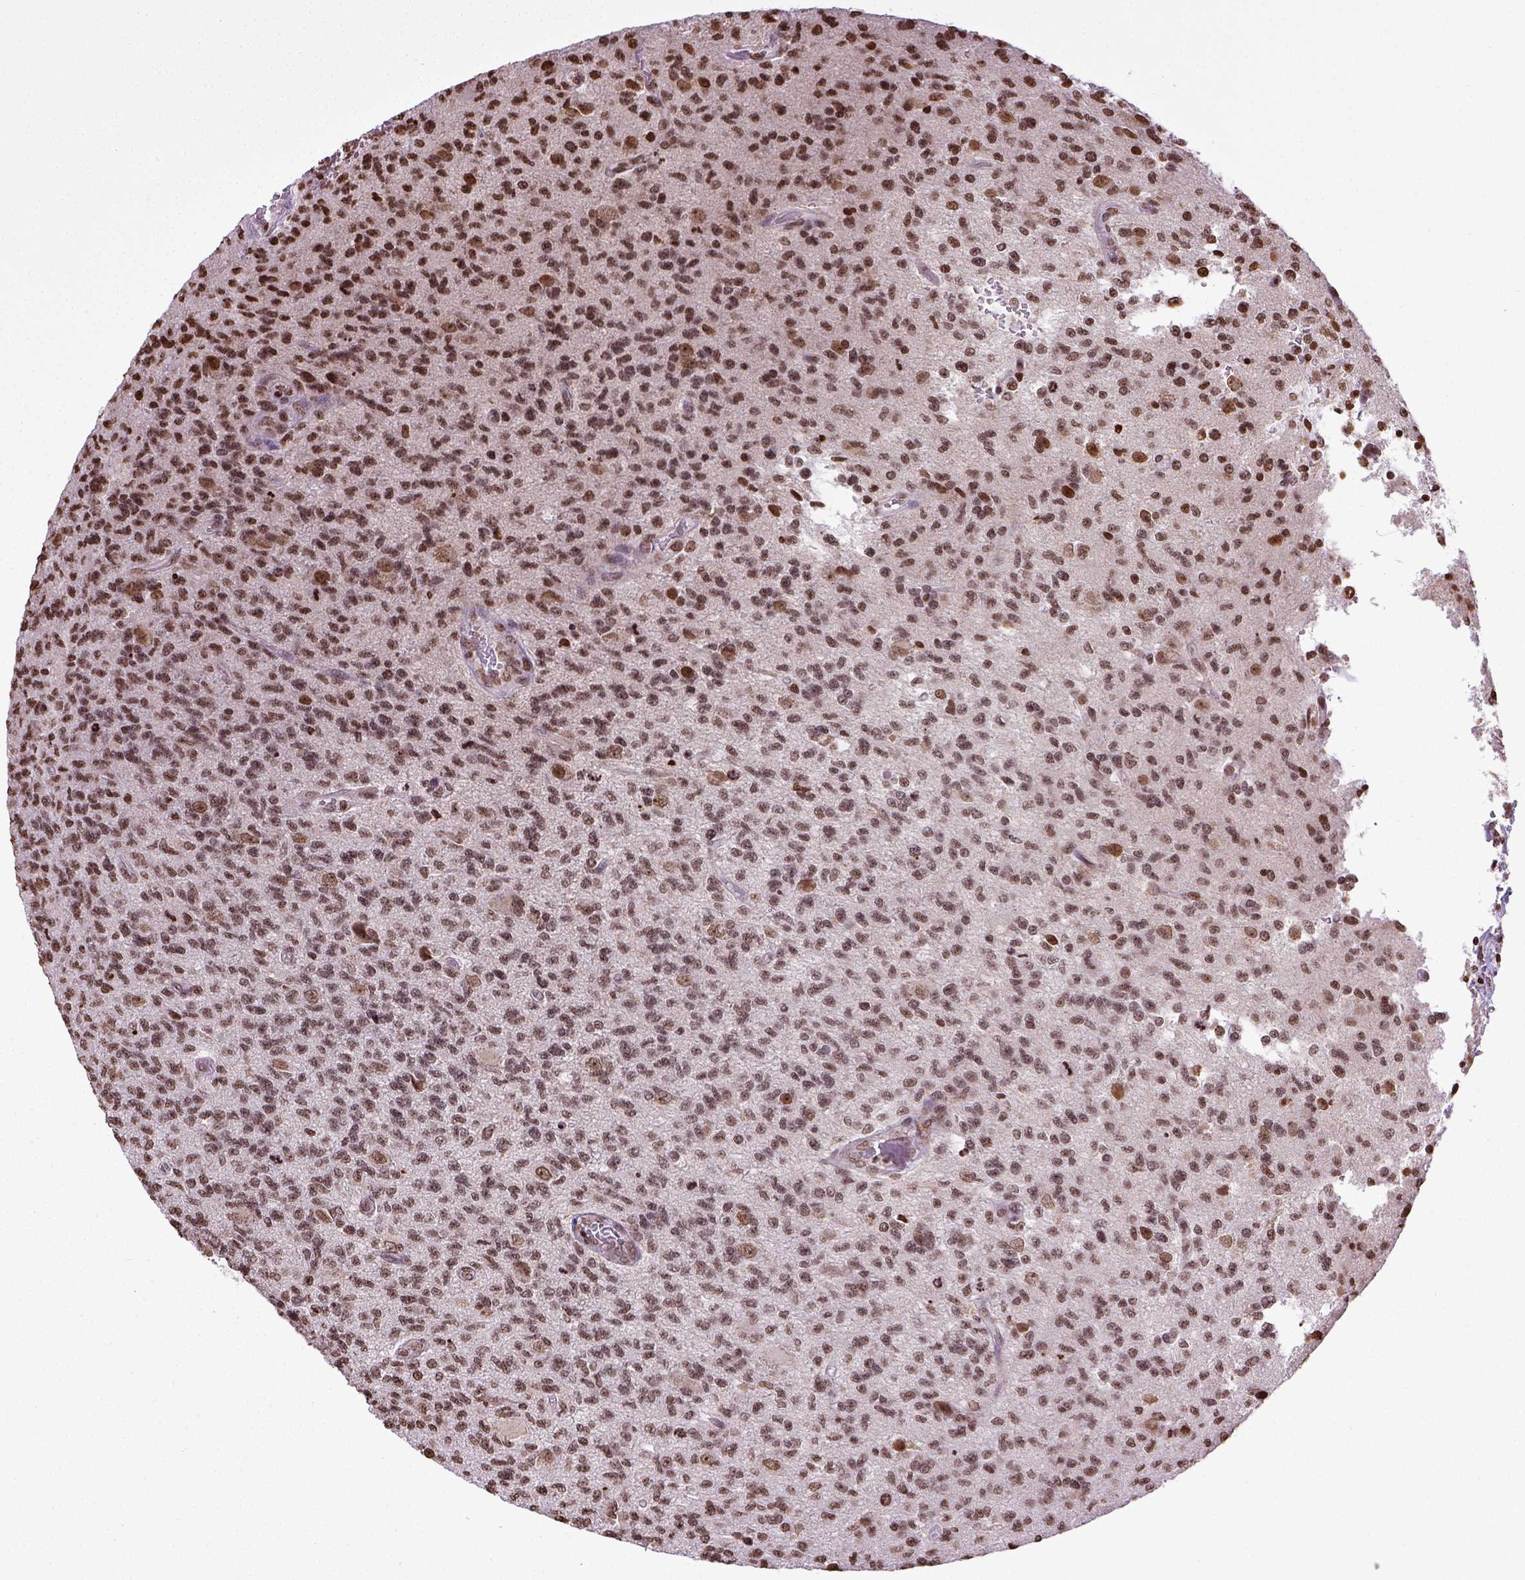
{"staining": {"intensity": "moderate", "quantity": ">75%", "location": "nuclear"}, "tissue": "glioma", "cell_type": "Tumor cells", "image_type": "cancer", "snomed": [{"axis": "morphology", "description": "Glioma, malignant, High grade"}, {"axis": "topography", "description": "Brain"}], "caption": "IHC photomicrograph of neoplastic tissue: human glioma stained using IHC shows medium levels of moderate protein expression localized specifically in the nuclear of tumor cells, appearing as a nuclear brown color.", "gene": "ZNF75D", "patient": {"sex": "male", "age": 56}}